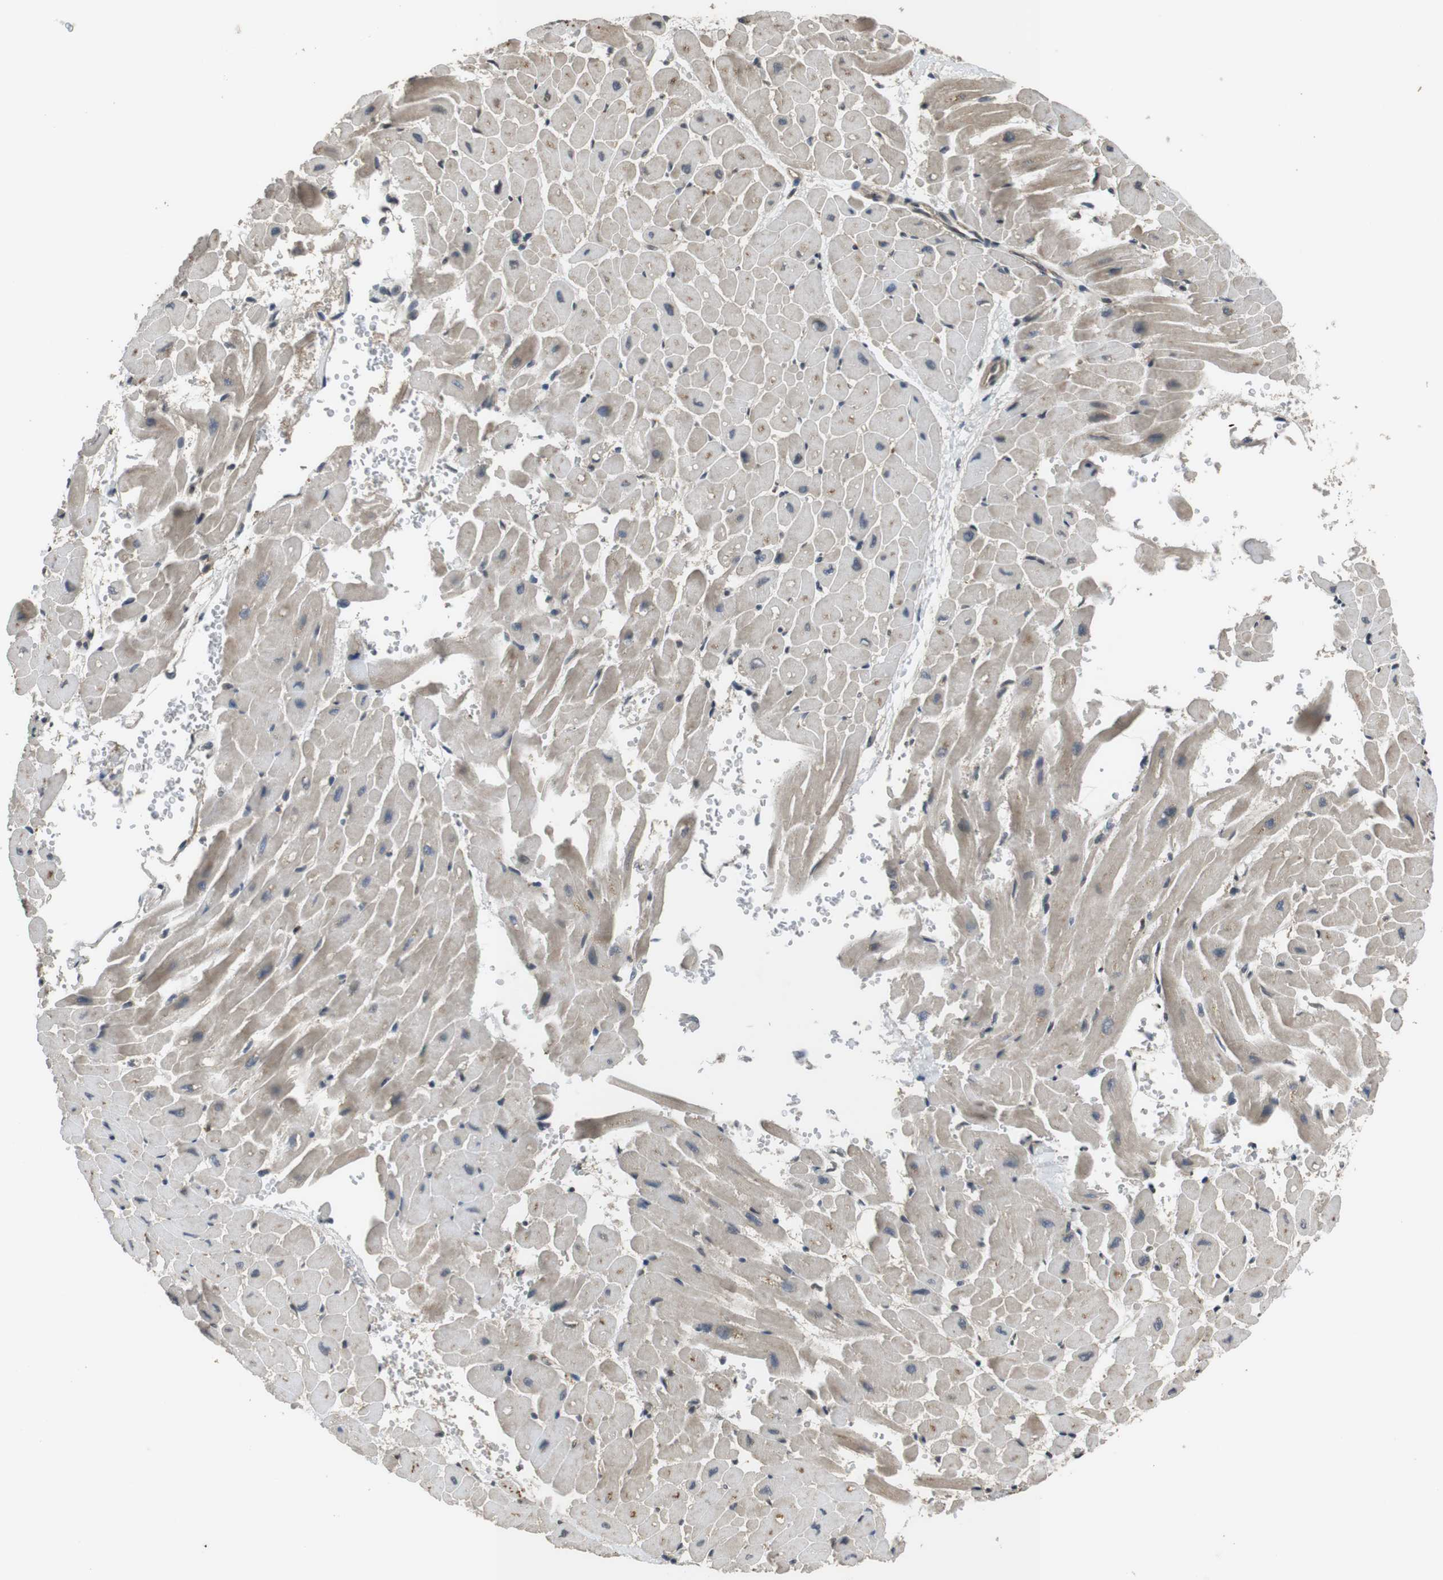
{"staining": {"intensity": "weak", "quantity": ">75%", "location": "cytoplasmic/membranous"}, "tissue": "heart muscle", "cell_type": "Cardiomyocytes", "image_type": "normal", "snomed": [{"axis": "morphology", "description": "Normal tissue, NOS"}, {"axis": "topography", "description": "Heart"}], "caption": "IHC of normal human heart muscle demonstrates low levels of weak cytoplasmic/membranous positivity in about >75% of cardiomyocytes.", "gene": "FZD10", "patient": {"sex": "male", "age": 45}}